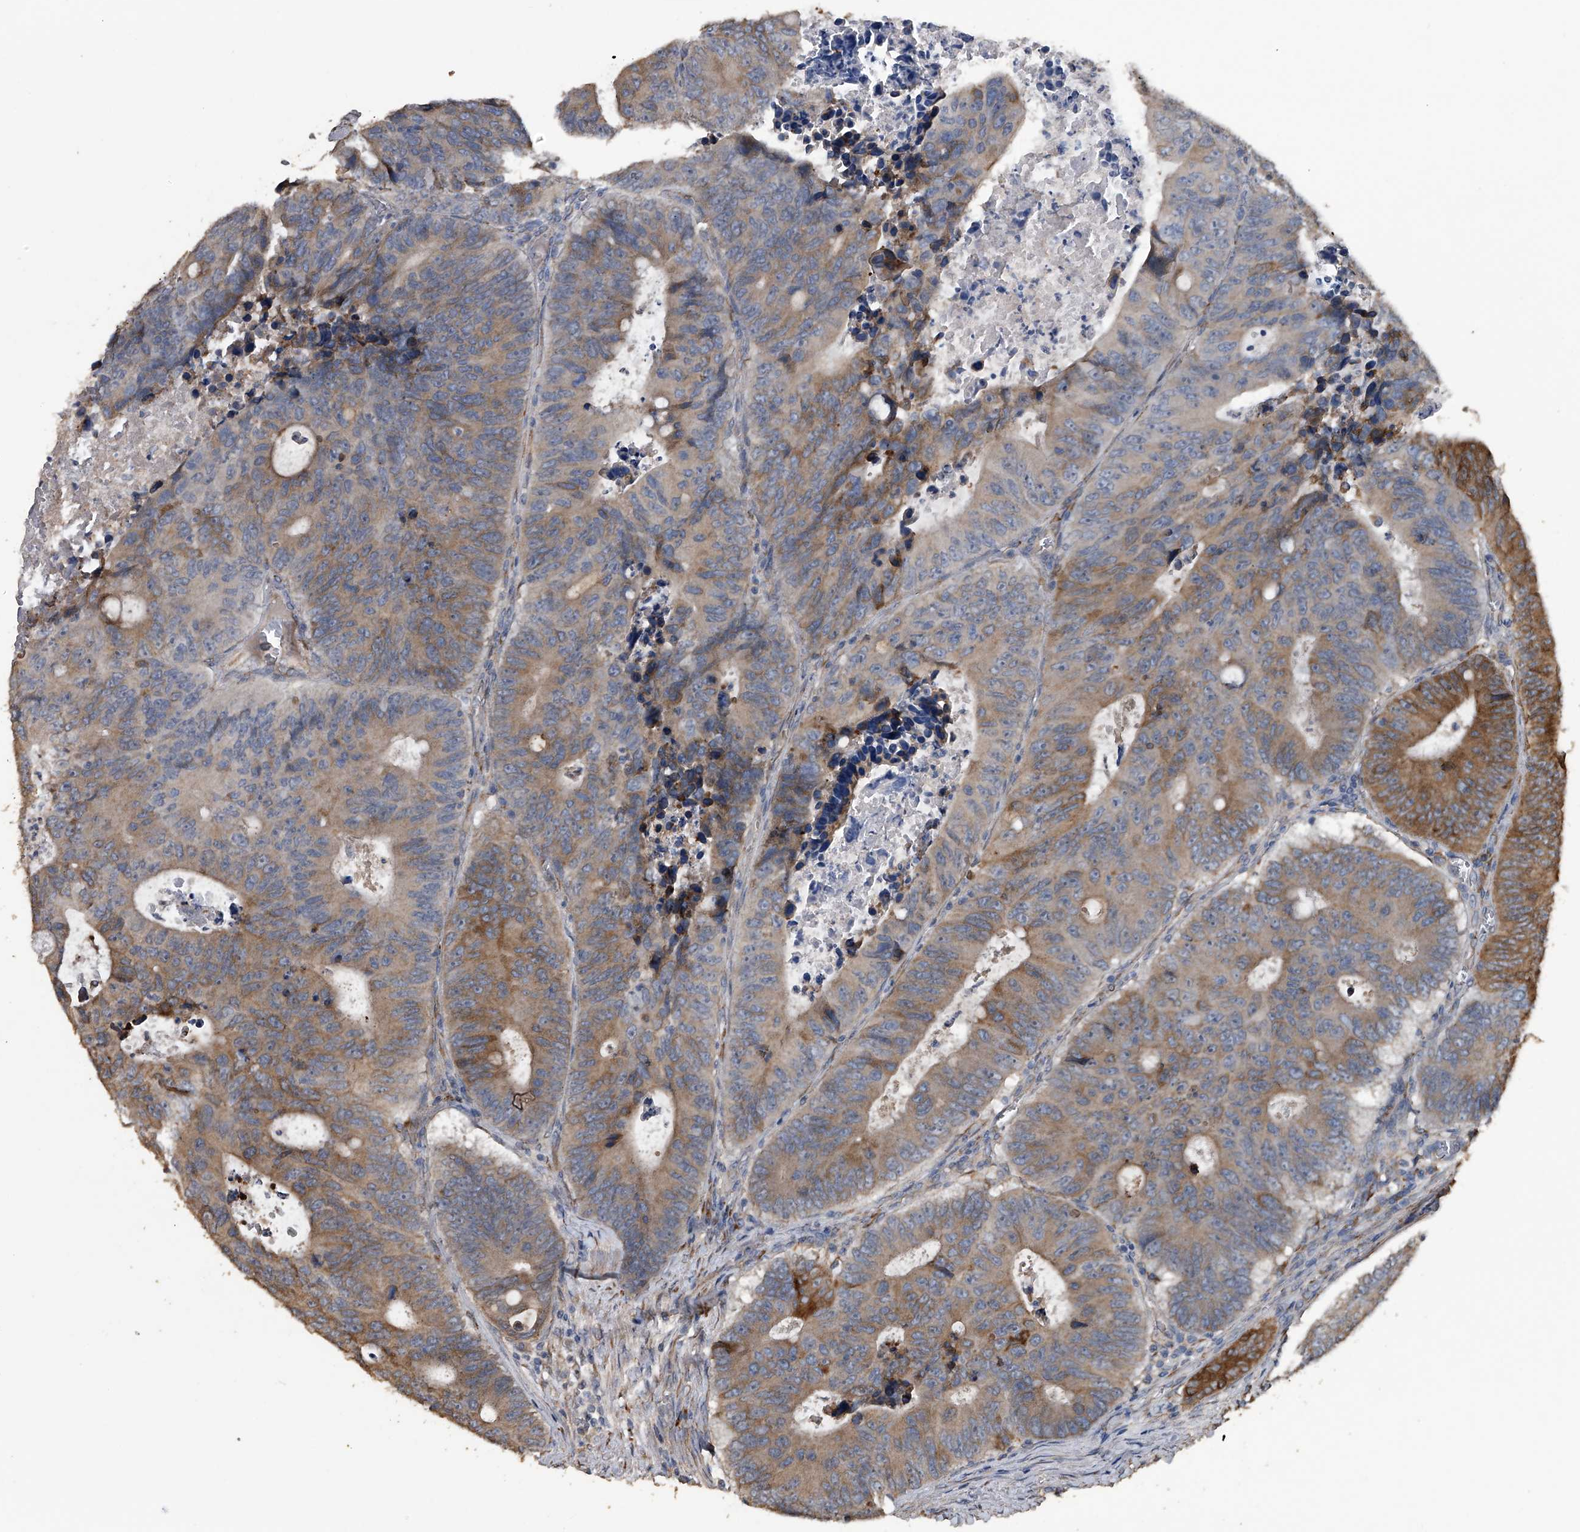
{"staining": {"intensity": "moderate", "quantity": ">75%", "location": "cytoplasmic/membranous"}, "tissue": "colorectal cancer", "cell_type": "Tumor cells", "image_type": "cancer", "snomed": [{"axis": "morphology", "description": "Adenocarcinoma, NOS"}, {"axis": "topography", "description": "Colon"}], "caption": "Colorectal adenocarcinoma stained for a protein (brown) displays moderate cytoplasmic/membranous positive staining in about >75% of tumor cells.", "gene": "PCLO", "patient": {"sex": "male", "age": 87}}